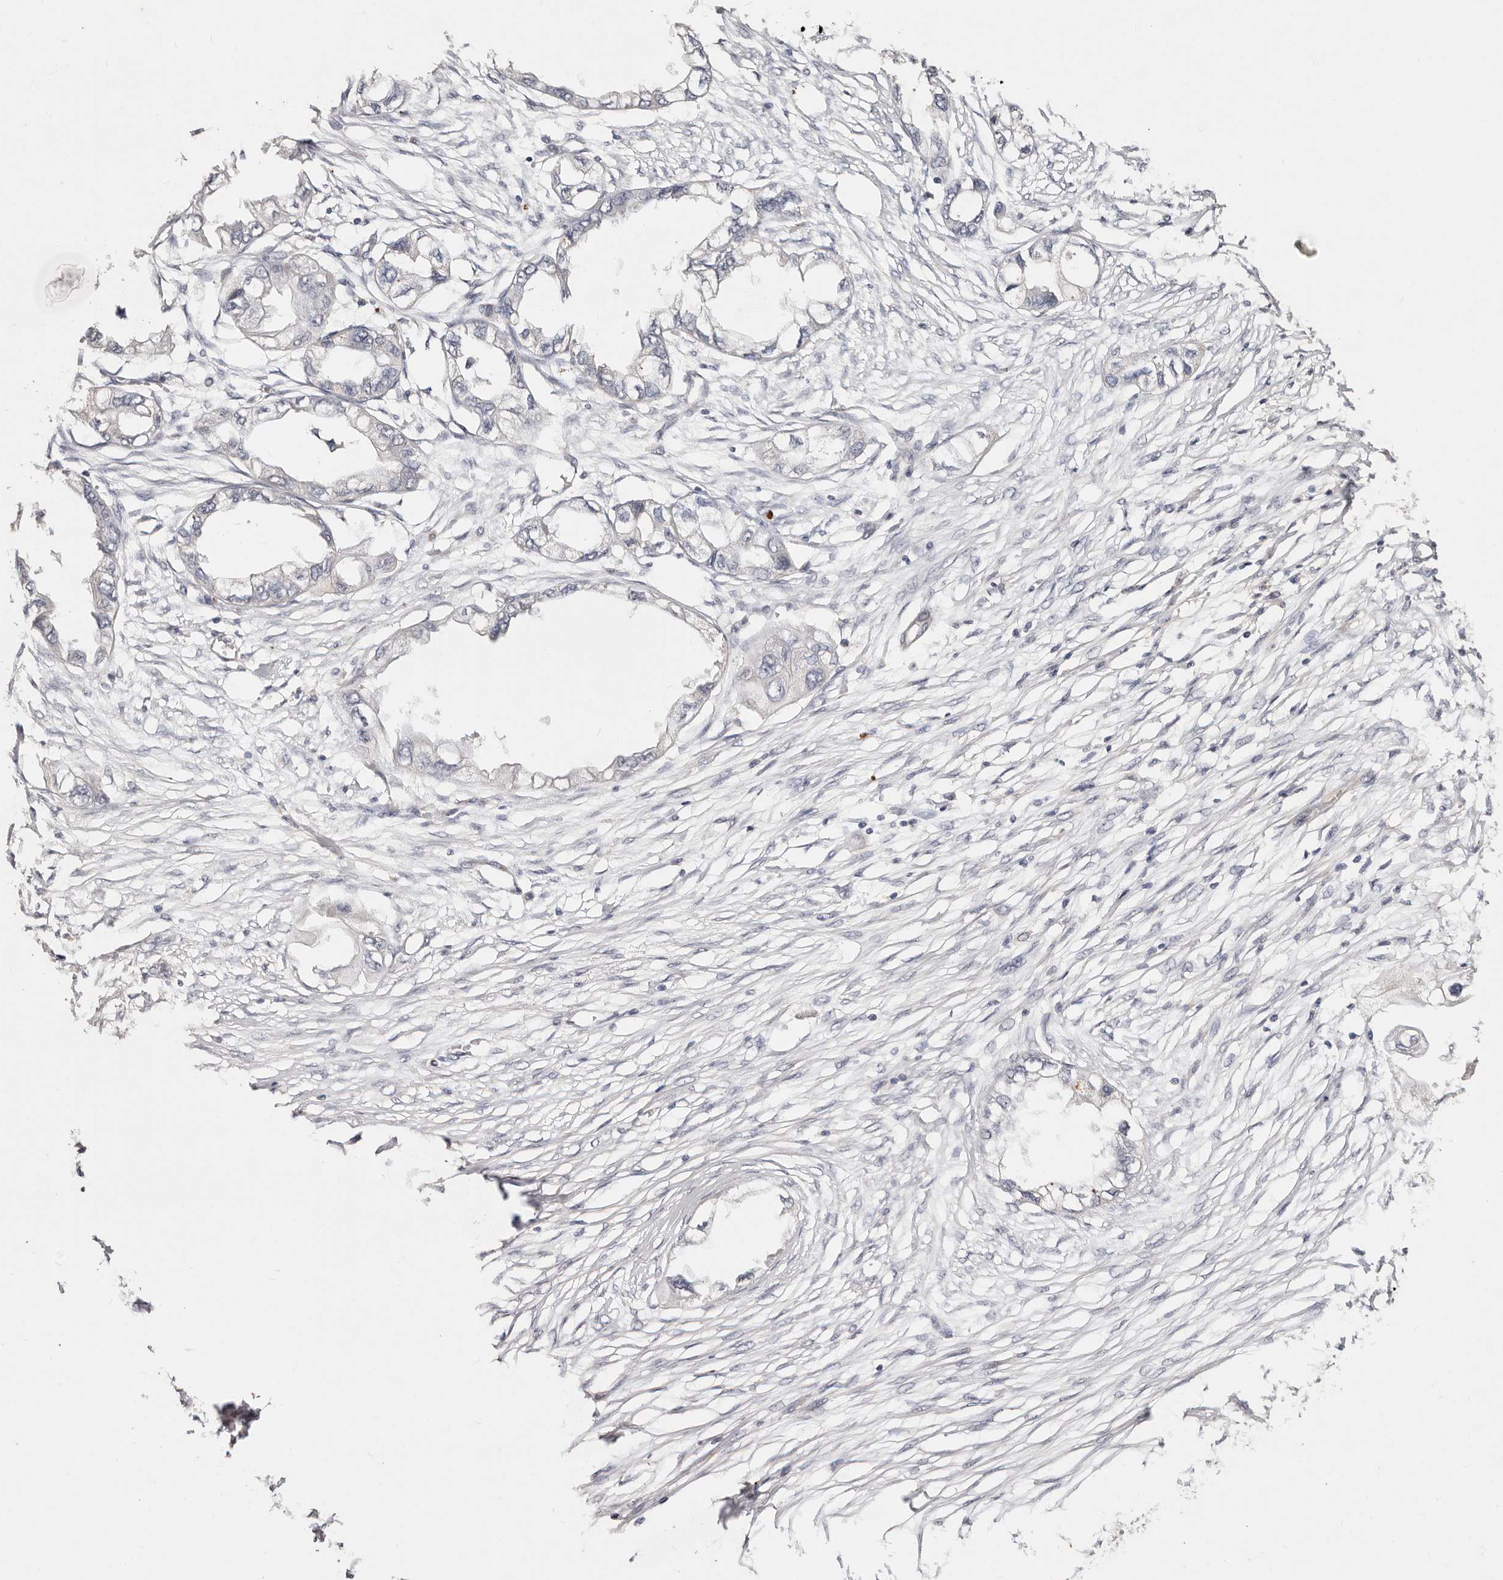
{"staining": {"intensity": "negative", "quantity": "none", "location": "none"}, "tissue": "endometrial cancer", "cell_type": "Tumor cells", "image_type": "cancer", "snomed": [{"axis": "morphology", "description": "Adenocarcinoma, NOS"}, {"axis": "morphology", "description": "Adenocarcinoma, metastatic, NOS"}, {"axis": "topography", "description": "Adipose tissue"}, {"axis": "topography", "description": "Endometrium"}], "caption": "Immunohistochemistry (IHC) photomicrograph of adenocarcinoma (endometrial) stained for a protein (brown), which shows no staining in tumor cells.", "gene": "THBS3", "patient": {"sex": "female", "age": 67}}